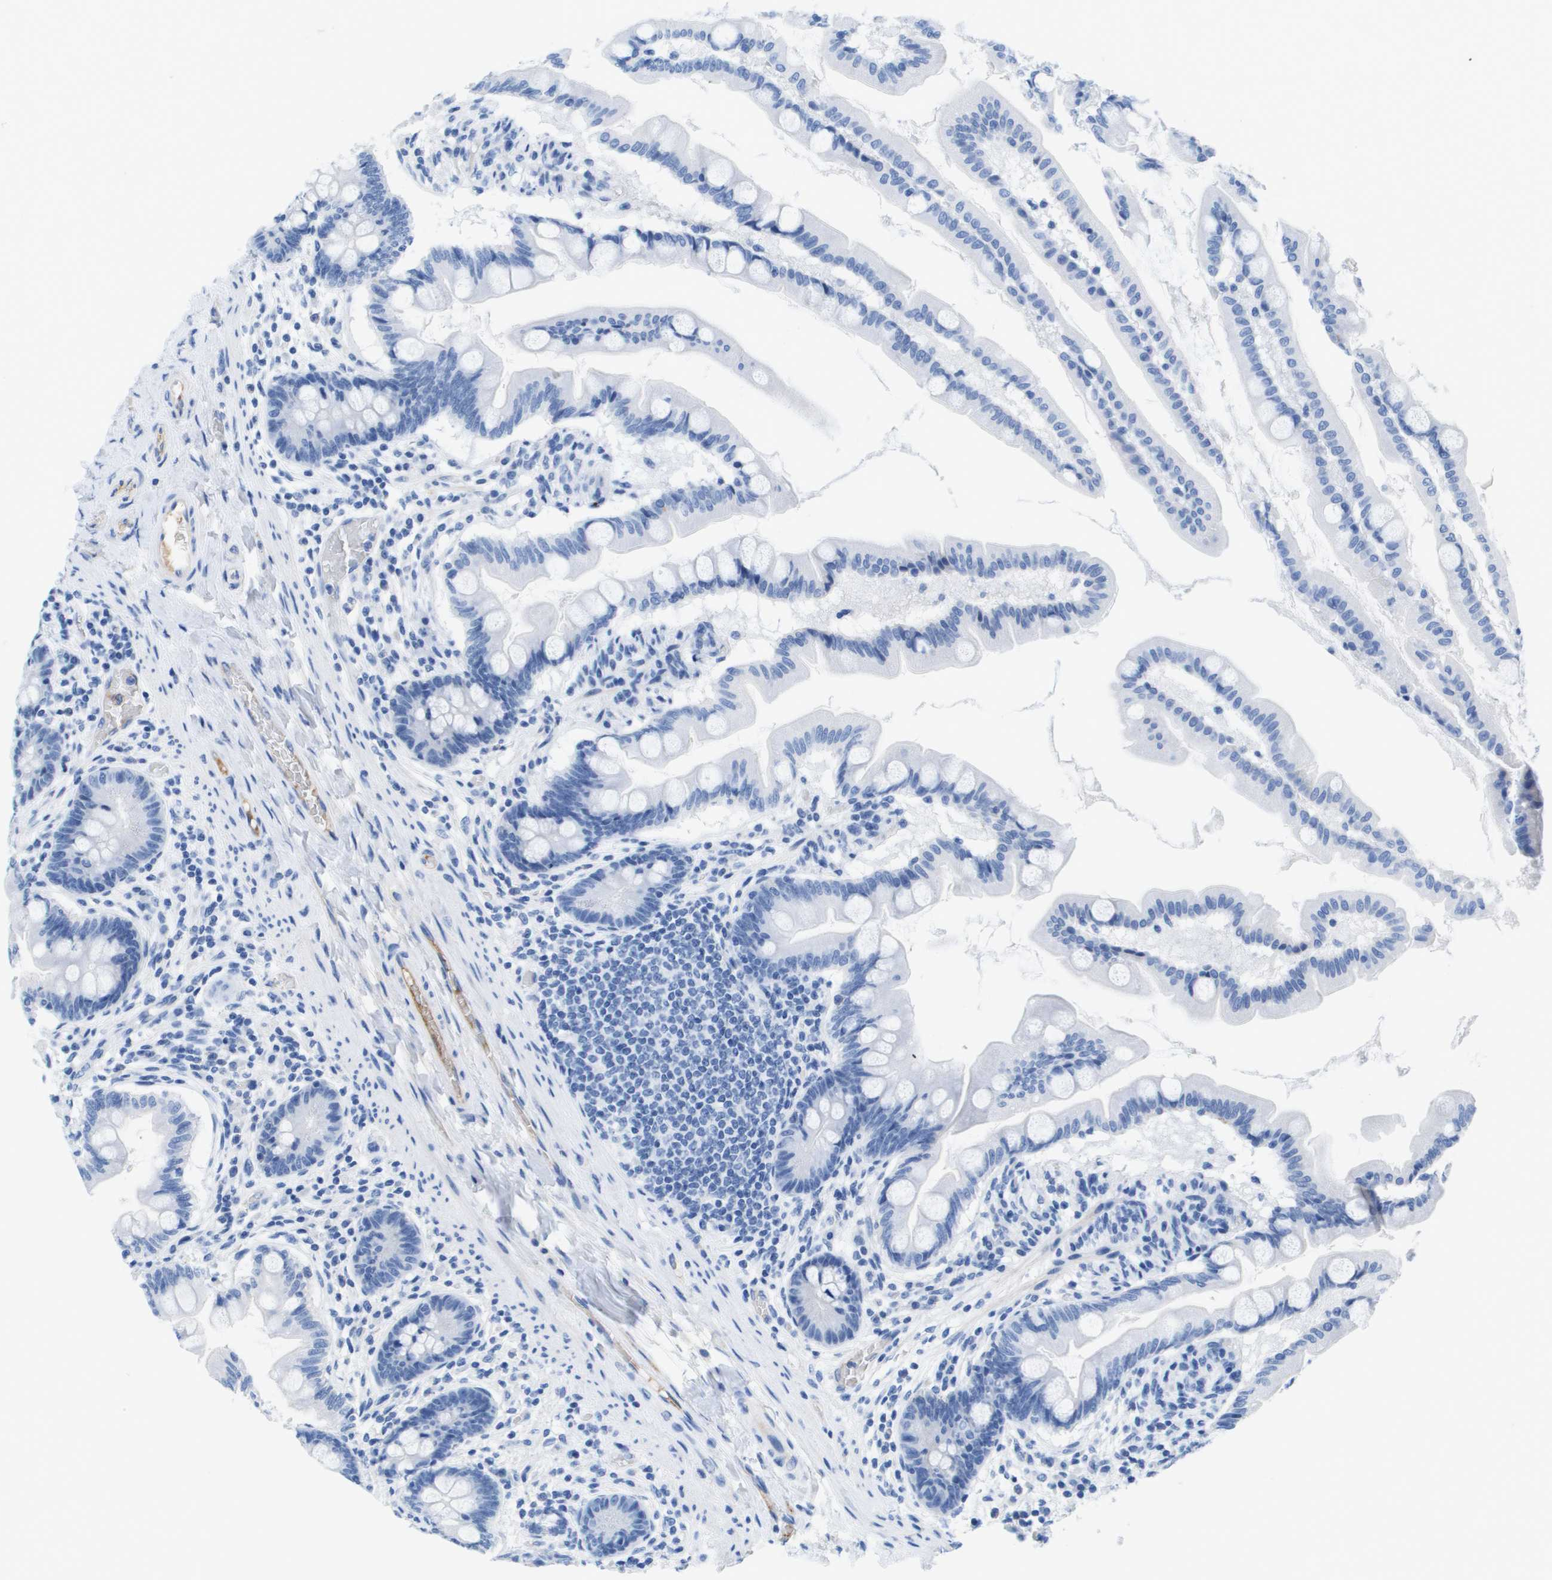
{"staining": {"intensity": "negative", "quantity": "none", "location": "none"}, "tissue": "small intestine", "cell_type": "Glandular cells", "image_type": "normal", "snomed": [{"axis": "morphology", "description": "Normal tissue, NOS"}, {"axis": "topography", "description": "Small intestine"}], "caption": "Immunohistochemistry of unremarkable small intestine demonstrates no expression in glandular cells.", "gene": "APOA1", "patient": {"sex": "female", "age": 56}}